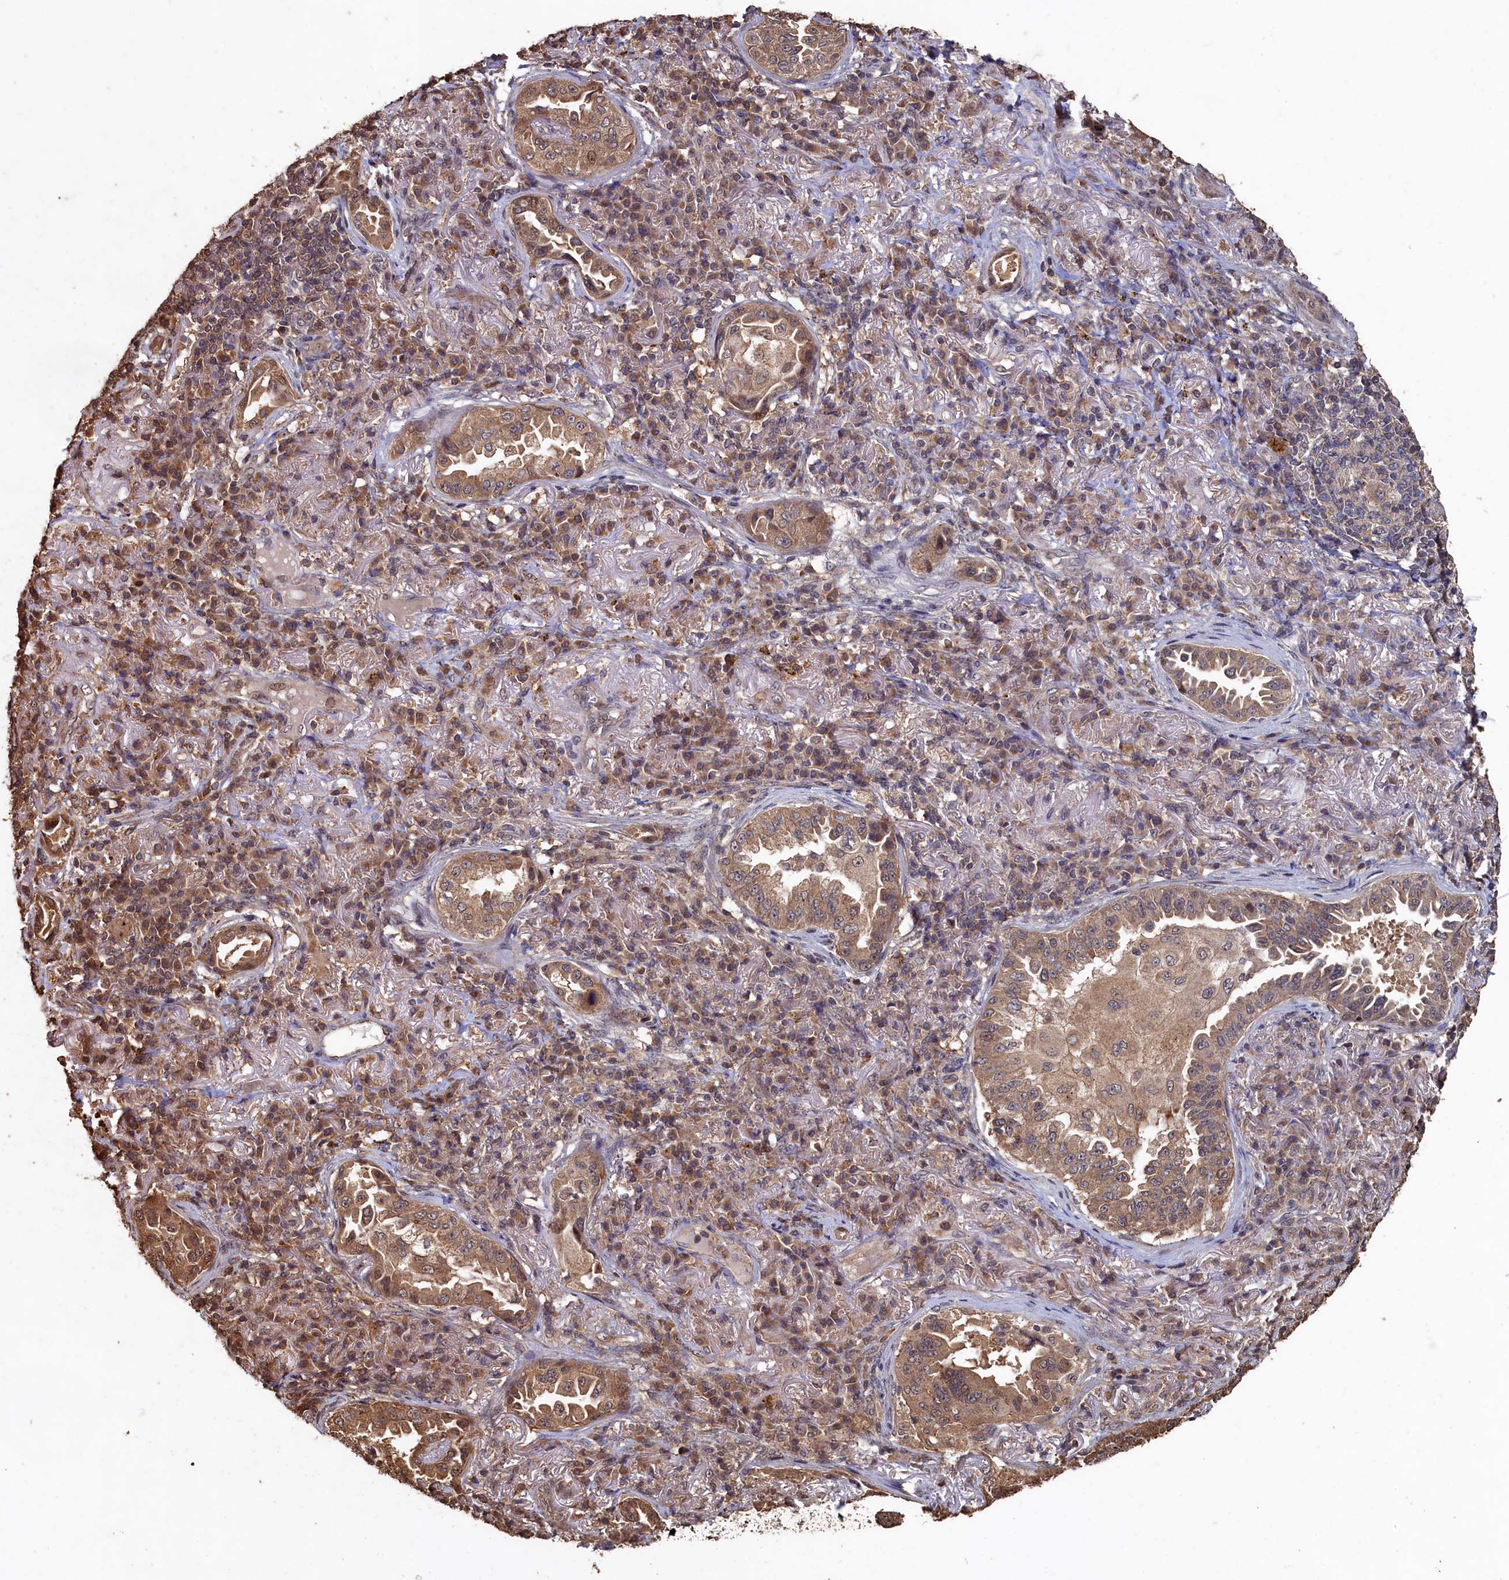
{"staining": {"intensity": "moderate", "quantity": ">75%", "location": "cytoplasmic/membranous"}, "tissue": "lung cancer", "cell_type": "Tumor cells", "image_type": "cancer", "snomed": [{"axis": "morphology", "description": "Adenocarcinoma, NOS"}, {"axis": "topography", "description": "Lung"}], "caption": "Protein staining shows moderate cytoplasmic/membranous positivity in approximately >75% of tumor cells in lung adenocarcinoma.", "gene": "PIGN", "patient": {"sex": "female", "age": 69}}